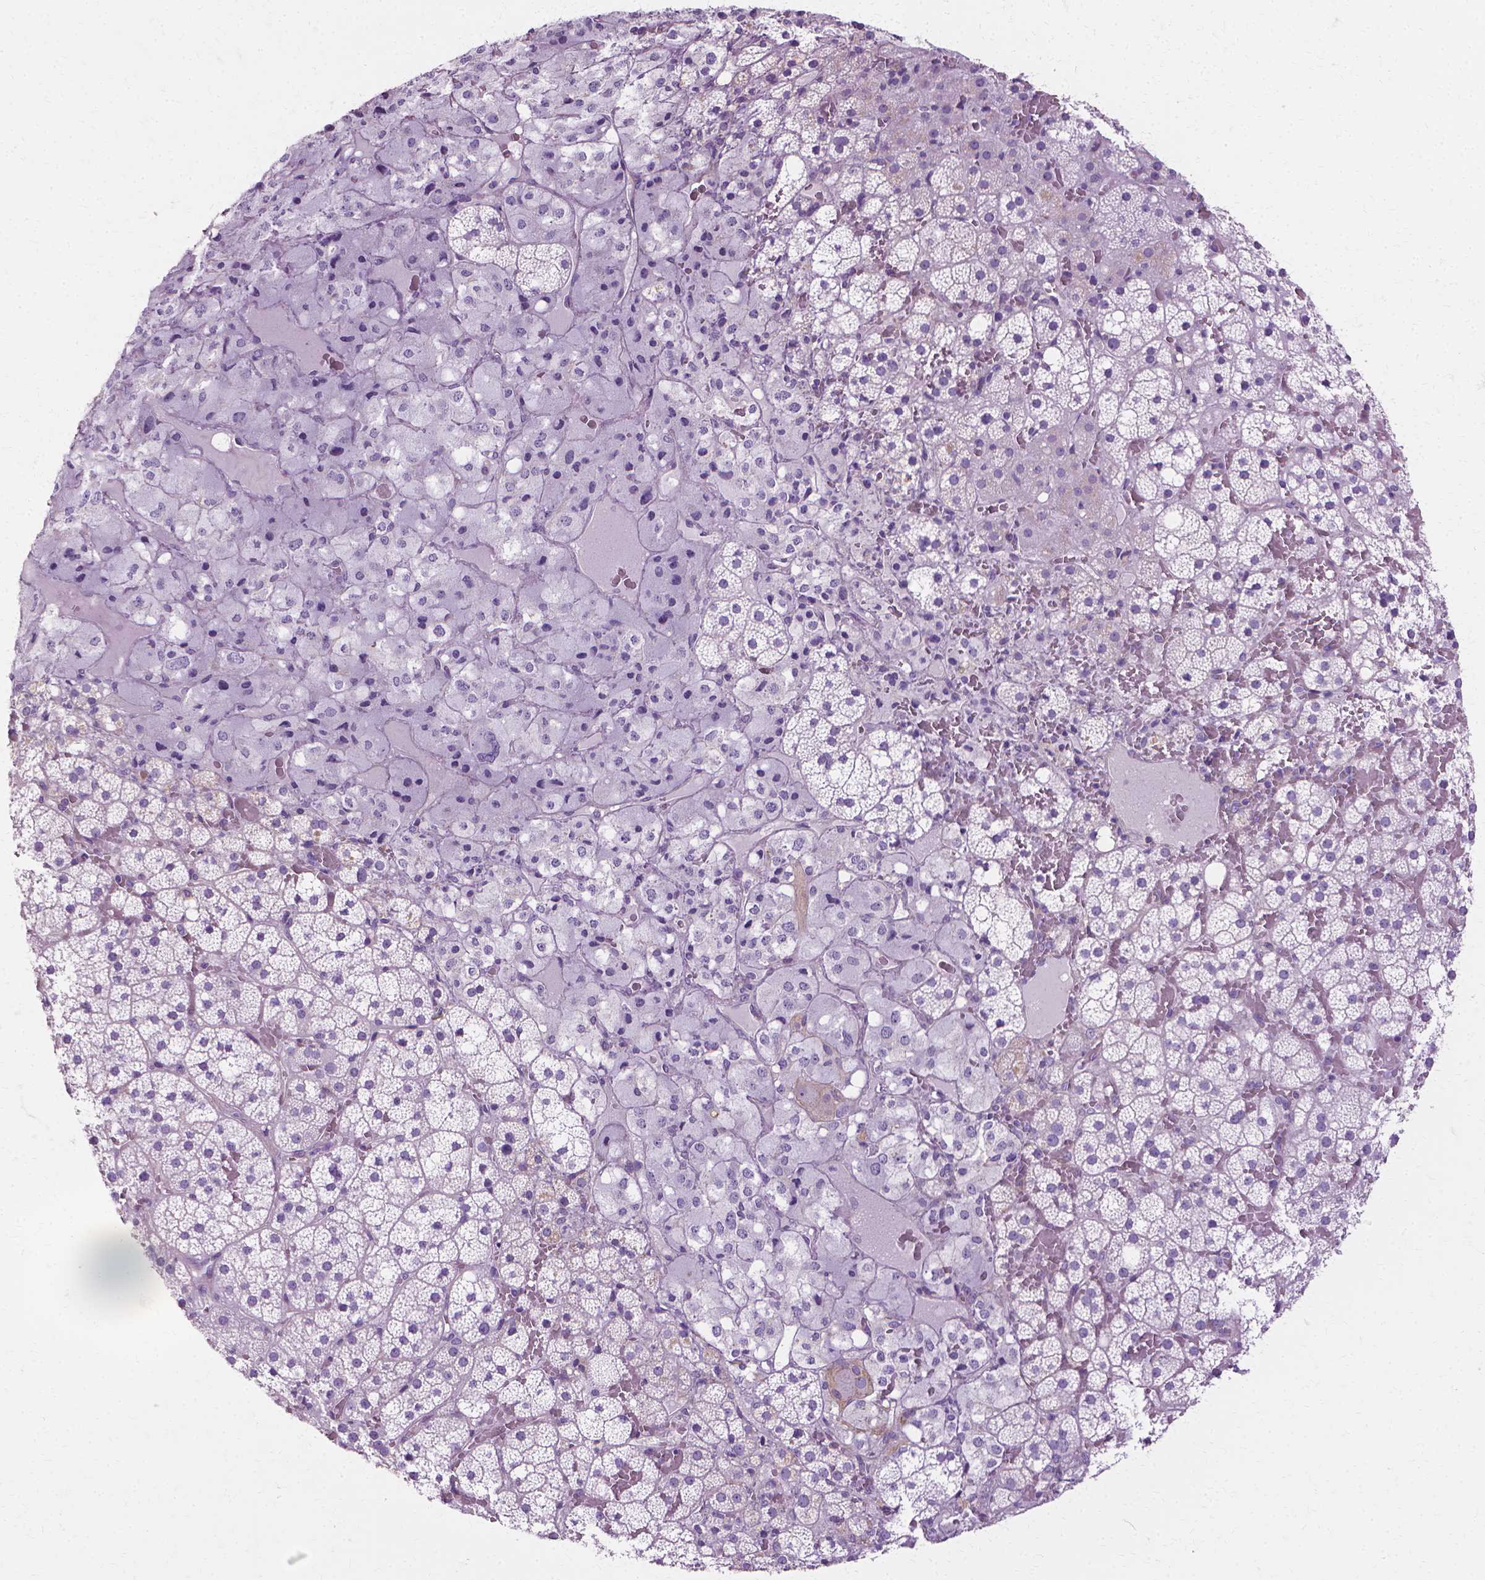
{"staining": {"intensity": "negative", "quantity": "none", "location": "none"}, "tissue": "adrenal gland", "cell_type": "Glandular cells", "image_type": "normal", "snomed": [{"axis": "morphology", "description": "Normal tissue, NOS"}, {"axis": "topography", "description": "Adrenal gland"}], "caption": "This histopathology image is of normal adrenal gland stained with IHC to label a protein in brown with the nuclei are counter-stained blue. There is no expression in glandular cells. The staining was performed using DAB to visualize the protein expression in brown, while the nuclei were stained in blue with hematoxylin (Magnification: 20x).", "gene": "CFAP157", "patient": {"sex": "male", "age": 53}}